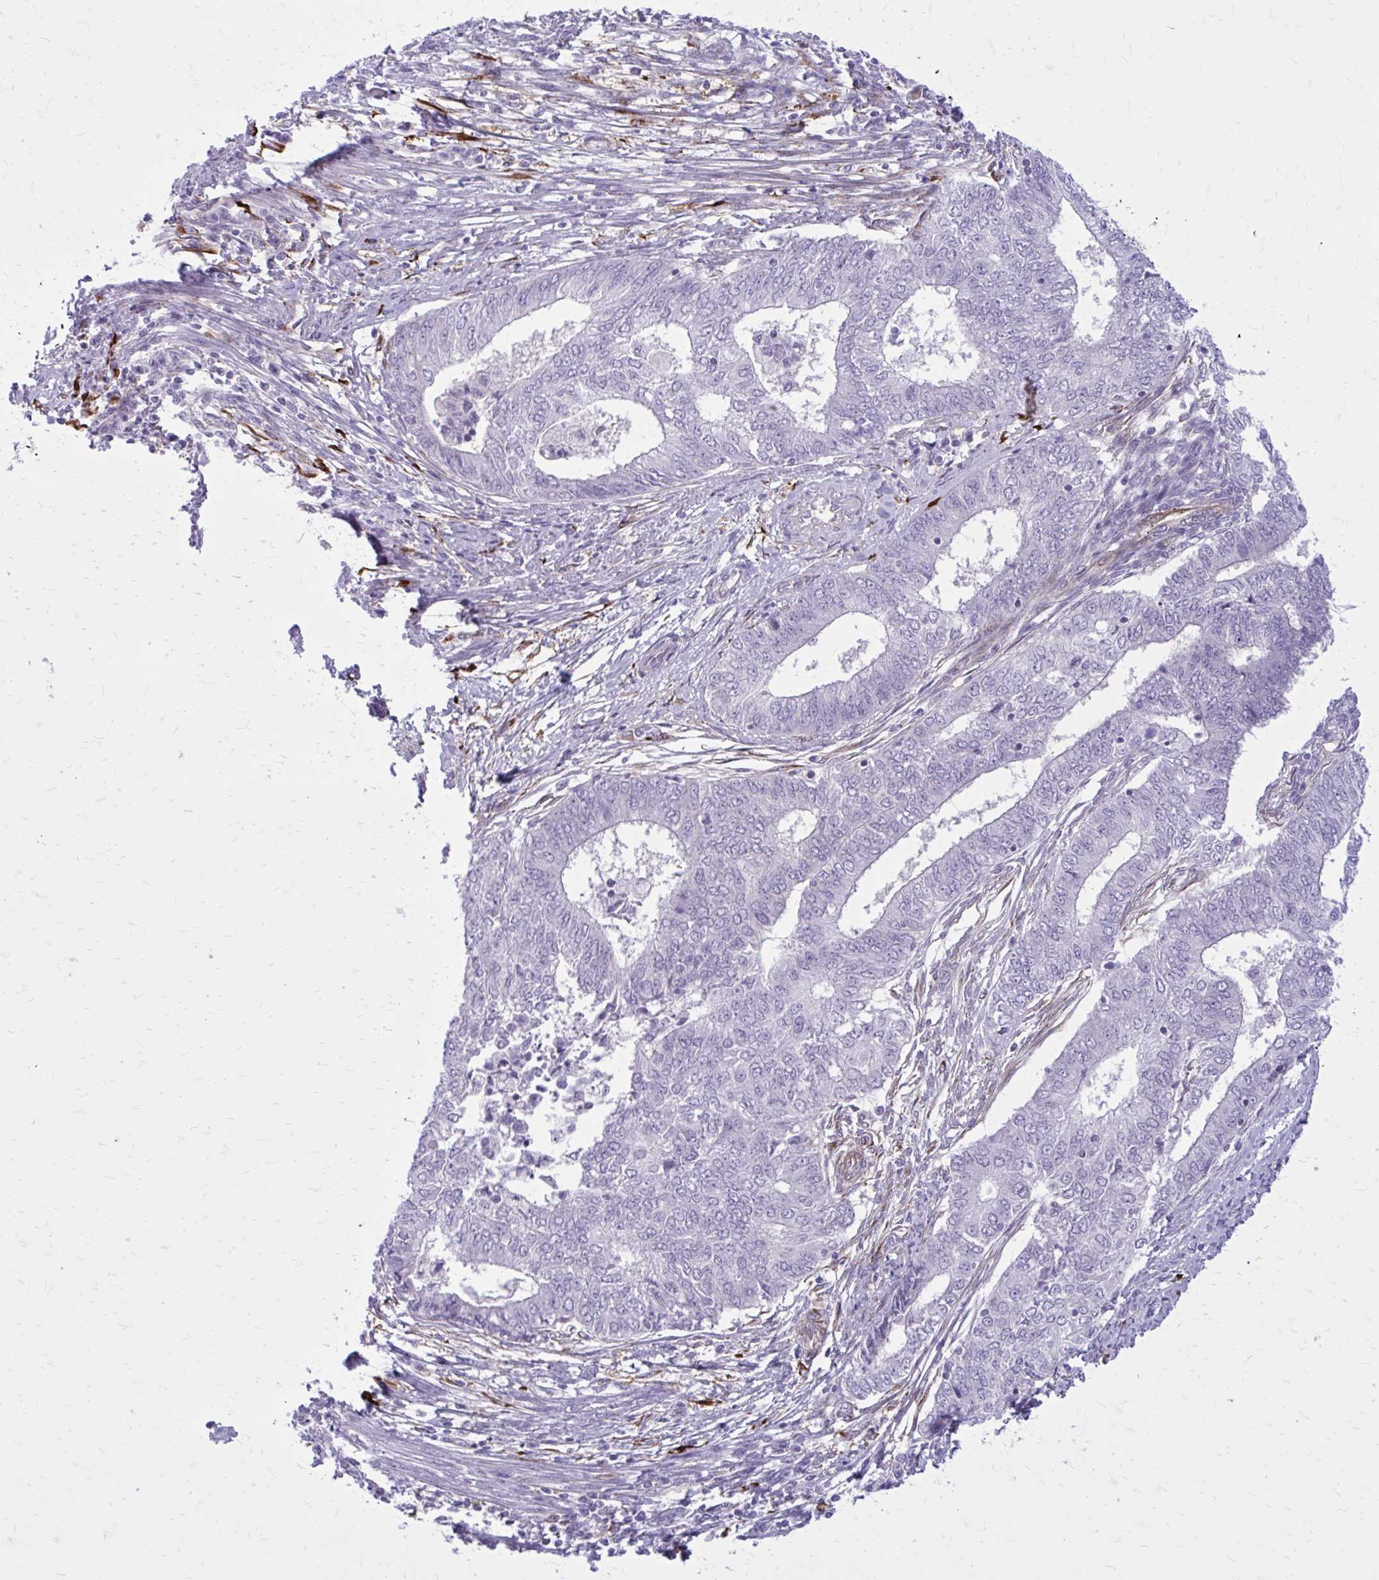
{"staining": {"intensity": "negative", "quantity": "none", "location": "none"}, "tissue": "endometrial cancer", "cell_type": "Tumor cells", "image_type": "cancer", "snomed": [{"axis": "morphology", "description": "Adenocarcinoma, NOS"}, {"axis": "topography", "description": "Endometrium"}], "caption": "IHC micrograph of human endometrial cancer stained for a protein (brown), which displays no positivity in tumor cells. (DAB (3,3'-diaminobenzidine) immunohistochemistry (IHC) visualized using brightfield microscopy, high magnification).", "gene": "BEND5", "patient": {"sex": "female", "age": 62}}